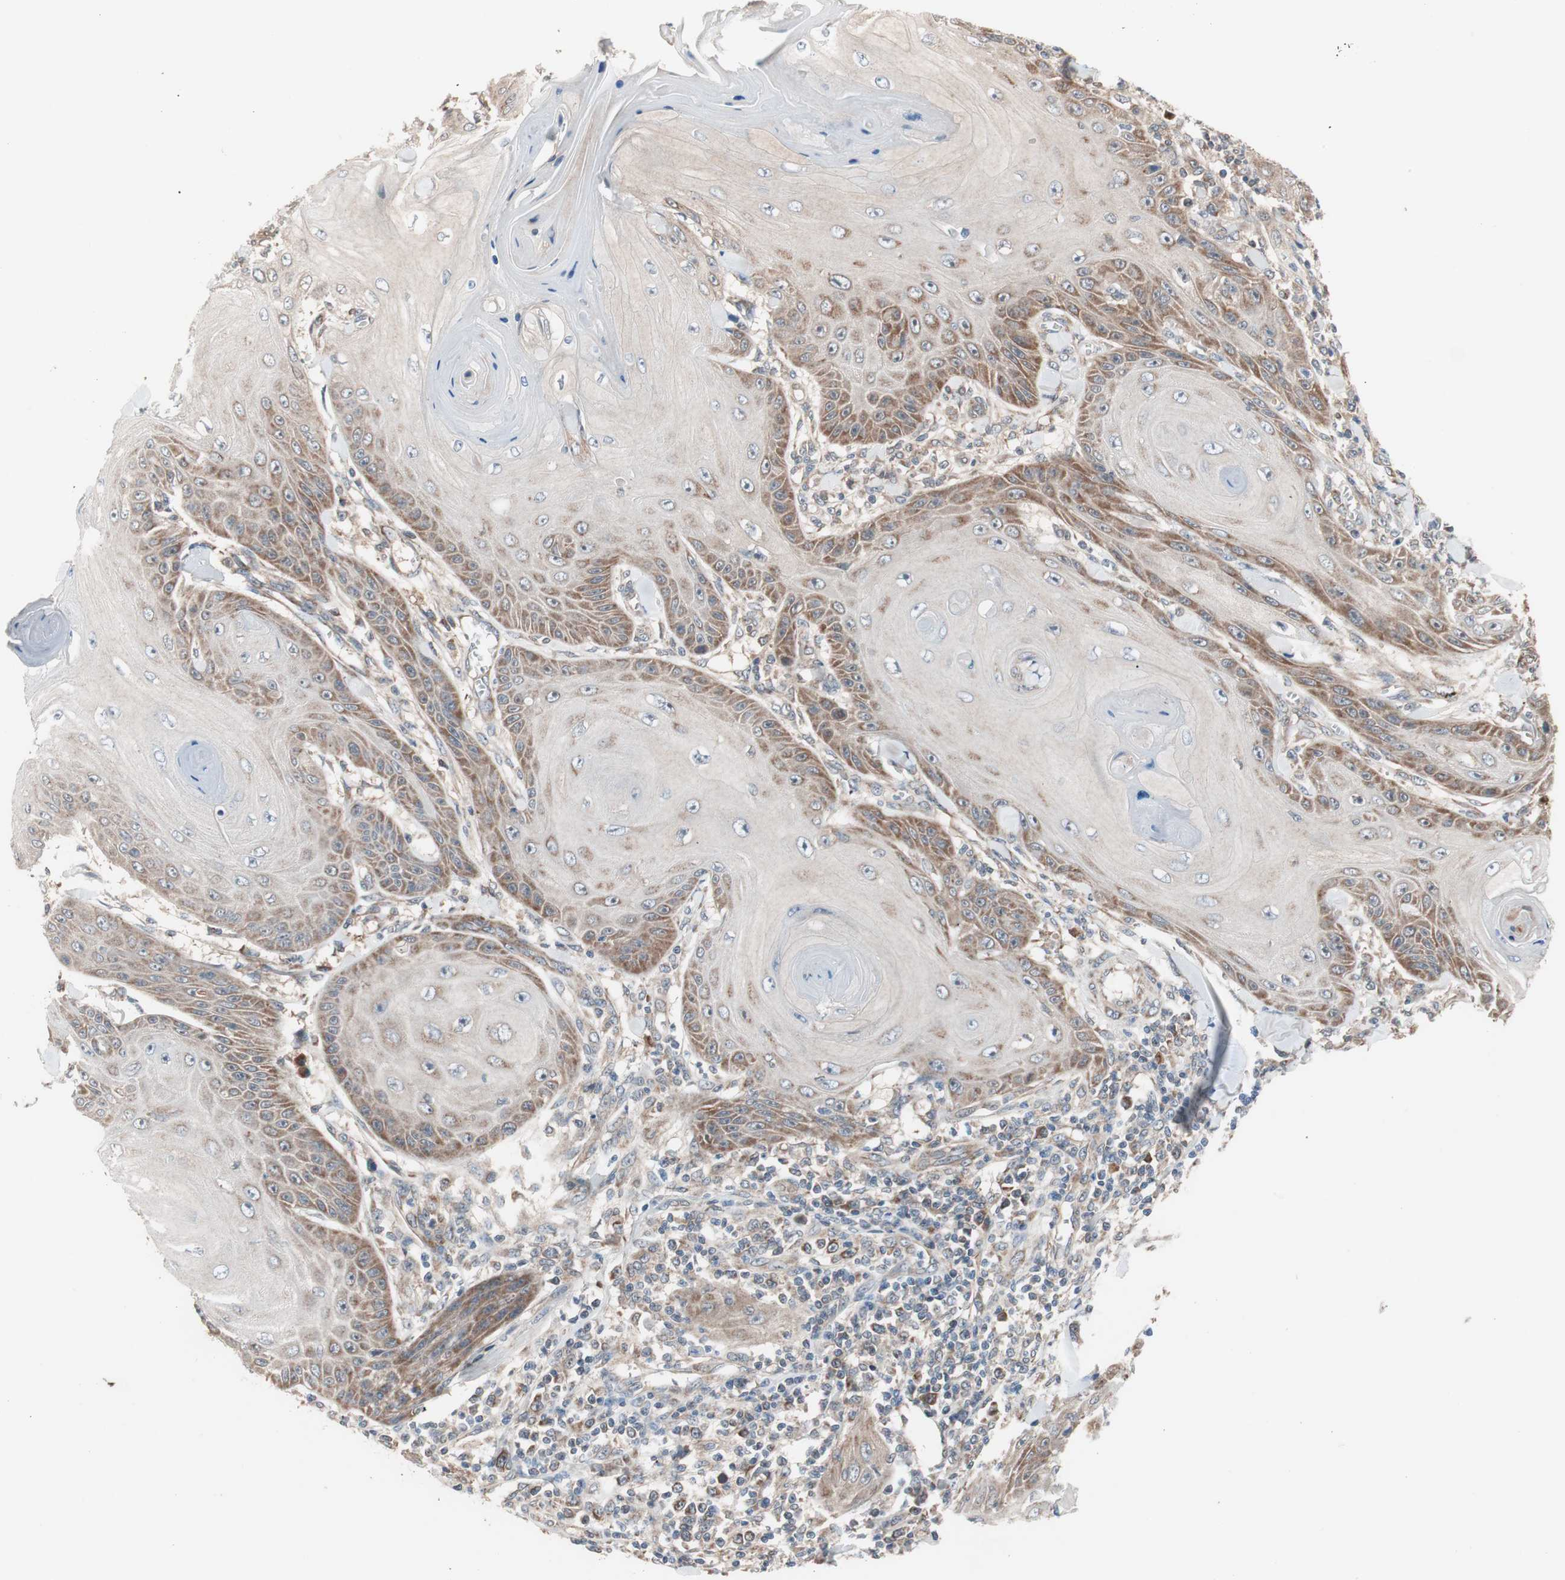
{"staining": {"intensity": "moderate", "quantity": ">75%", "location": "cytoplasmic/membranous"}, "tissue": "skin cancer", "cell_type": "Tumor cells", "image_type": "cancer", "snomed": [{"axis": "morphology", "description": "Squamous cell carcinoma, NOS"}, {"axis": "topography", "description": "Skin"}], "caption": "Squamous cell carcinoma (skin) tissue reveals moderate cytoplasmic/membranous staining in approximately >75% of tumor cells, visualized by immunohistochemistry.", "gene": "HMBS", "patient": {"sex": "female", "age": 78}}